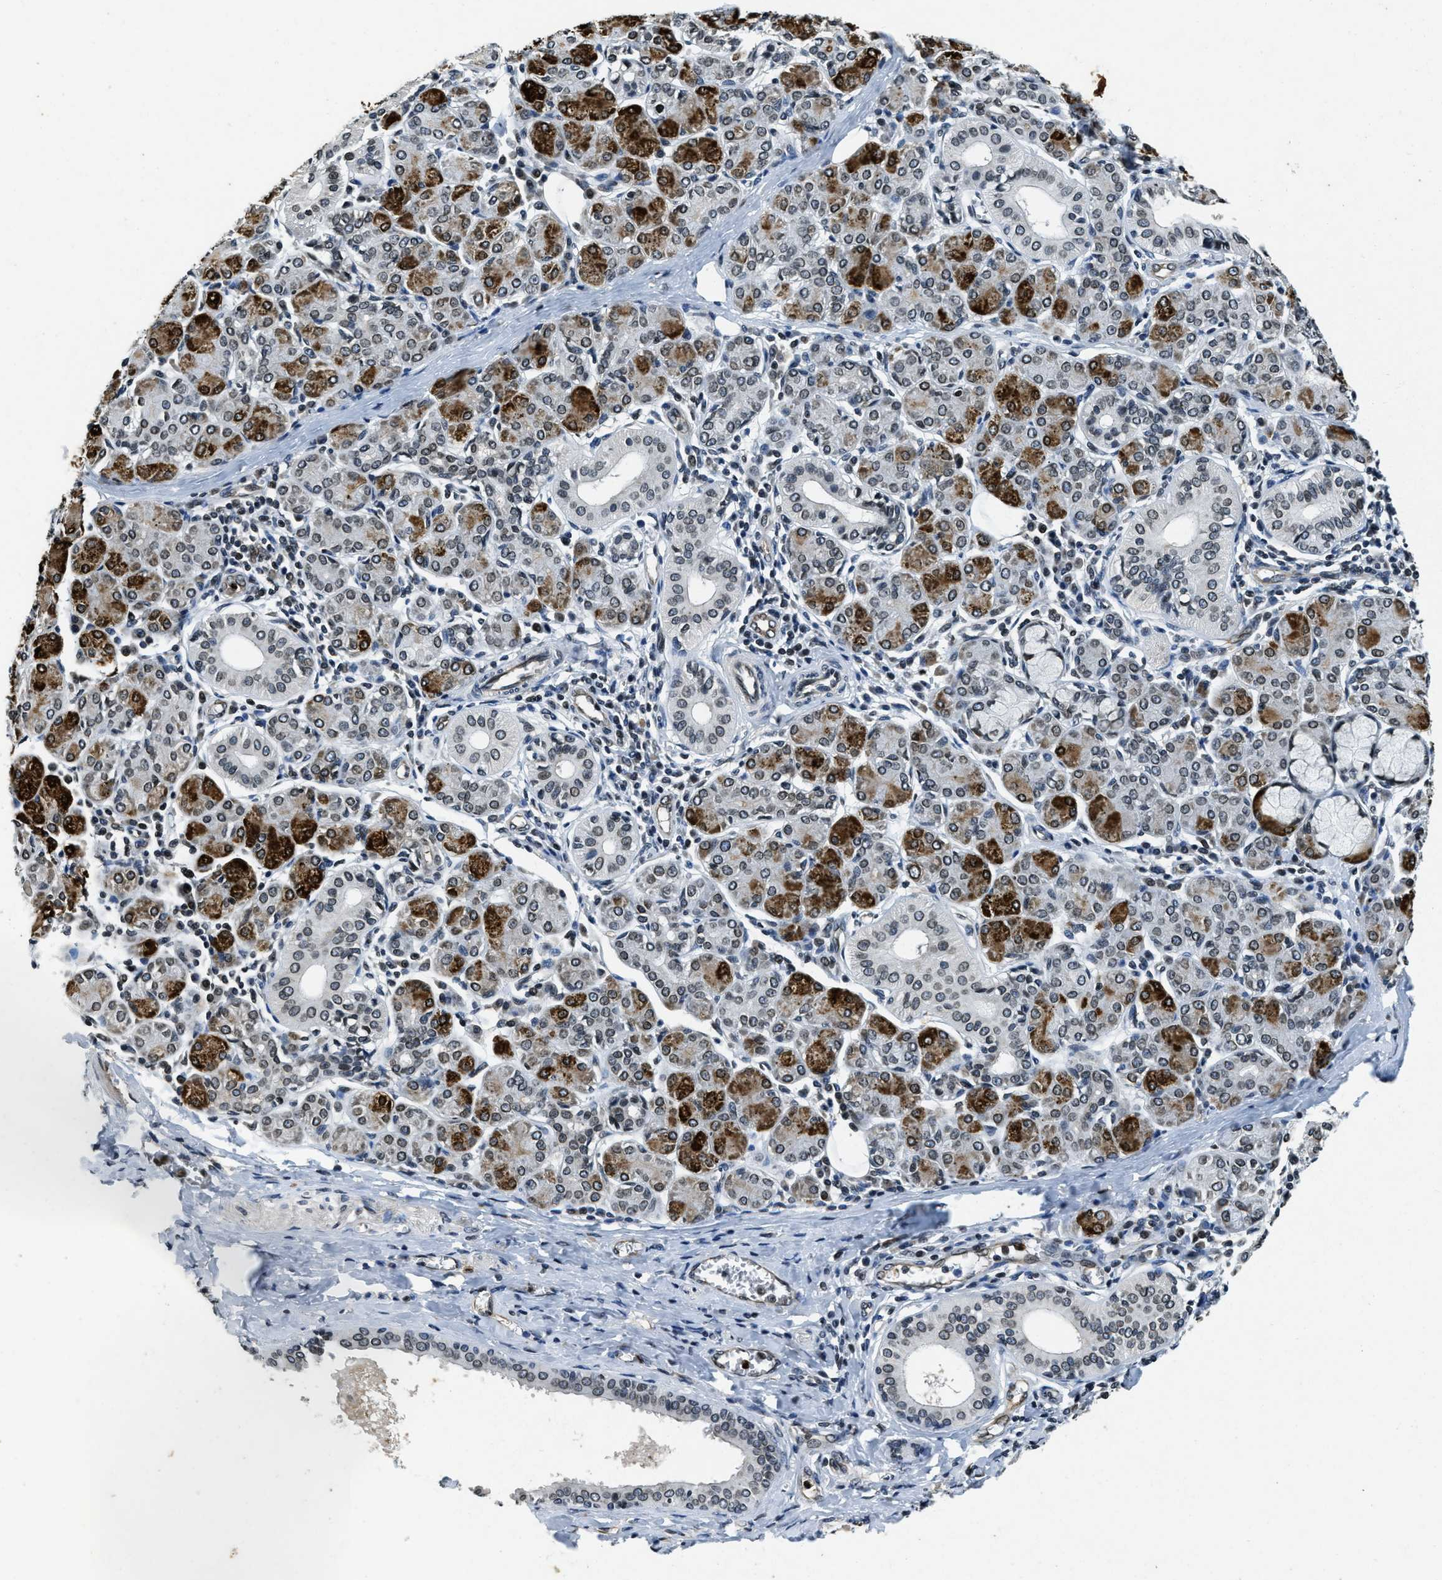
{"staining": {"intensity": "strong", "quantity": "25%-75%", "location": "cytoplasmic/membranous,nuclear"}, "tissue": "salivary gland", "cell_type": "Glandular cells", "image_type": "normal", "snomed": [{"axis": "morphology", "description": "Normal tissue, NOS"}, {"axis": "morphology", "description": "Inflammation, NOS"}, {"axis": "topography", "description": "Lymph node"}, {"axis": "topography", "description": "Salivary gland"}], "caption": "High-power microscopy captured an immunohistochemistry micrograph of unremarkable salivary gland, revealing strong cytoplasmic/membranous,nuclear expression in approximately 25%-75% of glandular cells.", "gene": "ZC3HC1", "patient": {"sex": "male", "age": 3}}